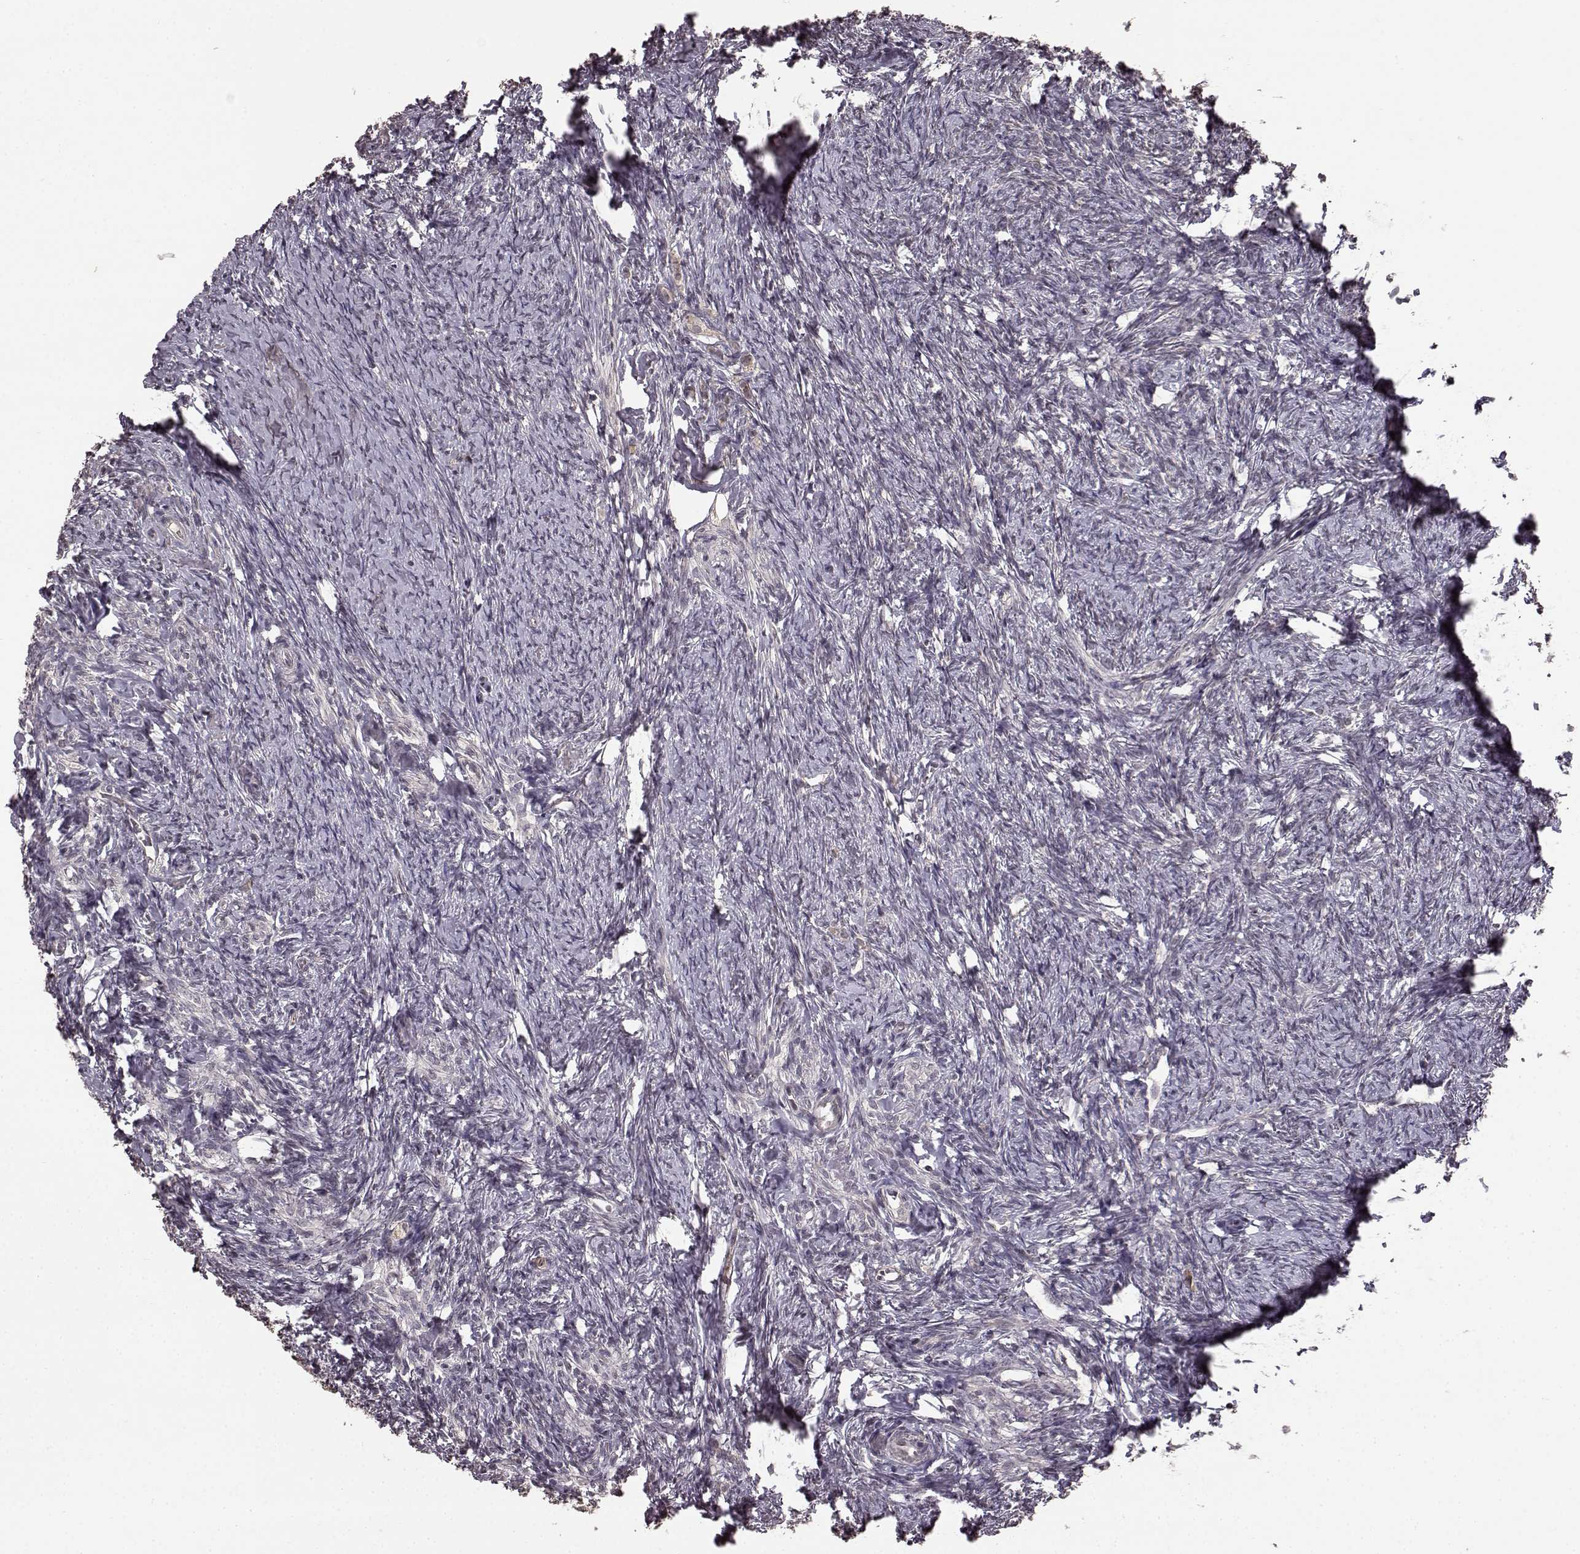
{"staining": {"intensity": "weak", "quantity": "<25%", "location": "cytoplasmic/membranous"}, "tissue": "ovary", "cell_type": "Follicle cells", "image_type": "normal", "snomed": [{"axis": "morphology", "description": "Normal tissue, NOS"}, {"axis": "topography", "description": "Ovary"}], "caption": "Follicle cells are negative for brown protein staining in unremarkable ovary. (Stains: DAB IHC with hematoxylin counter stain, Microscopy: brightfield microscopy at high magnification).", "gene": "NTRK2", "patient": {"sex": "female", "age": 72}}